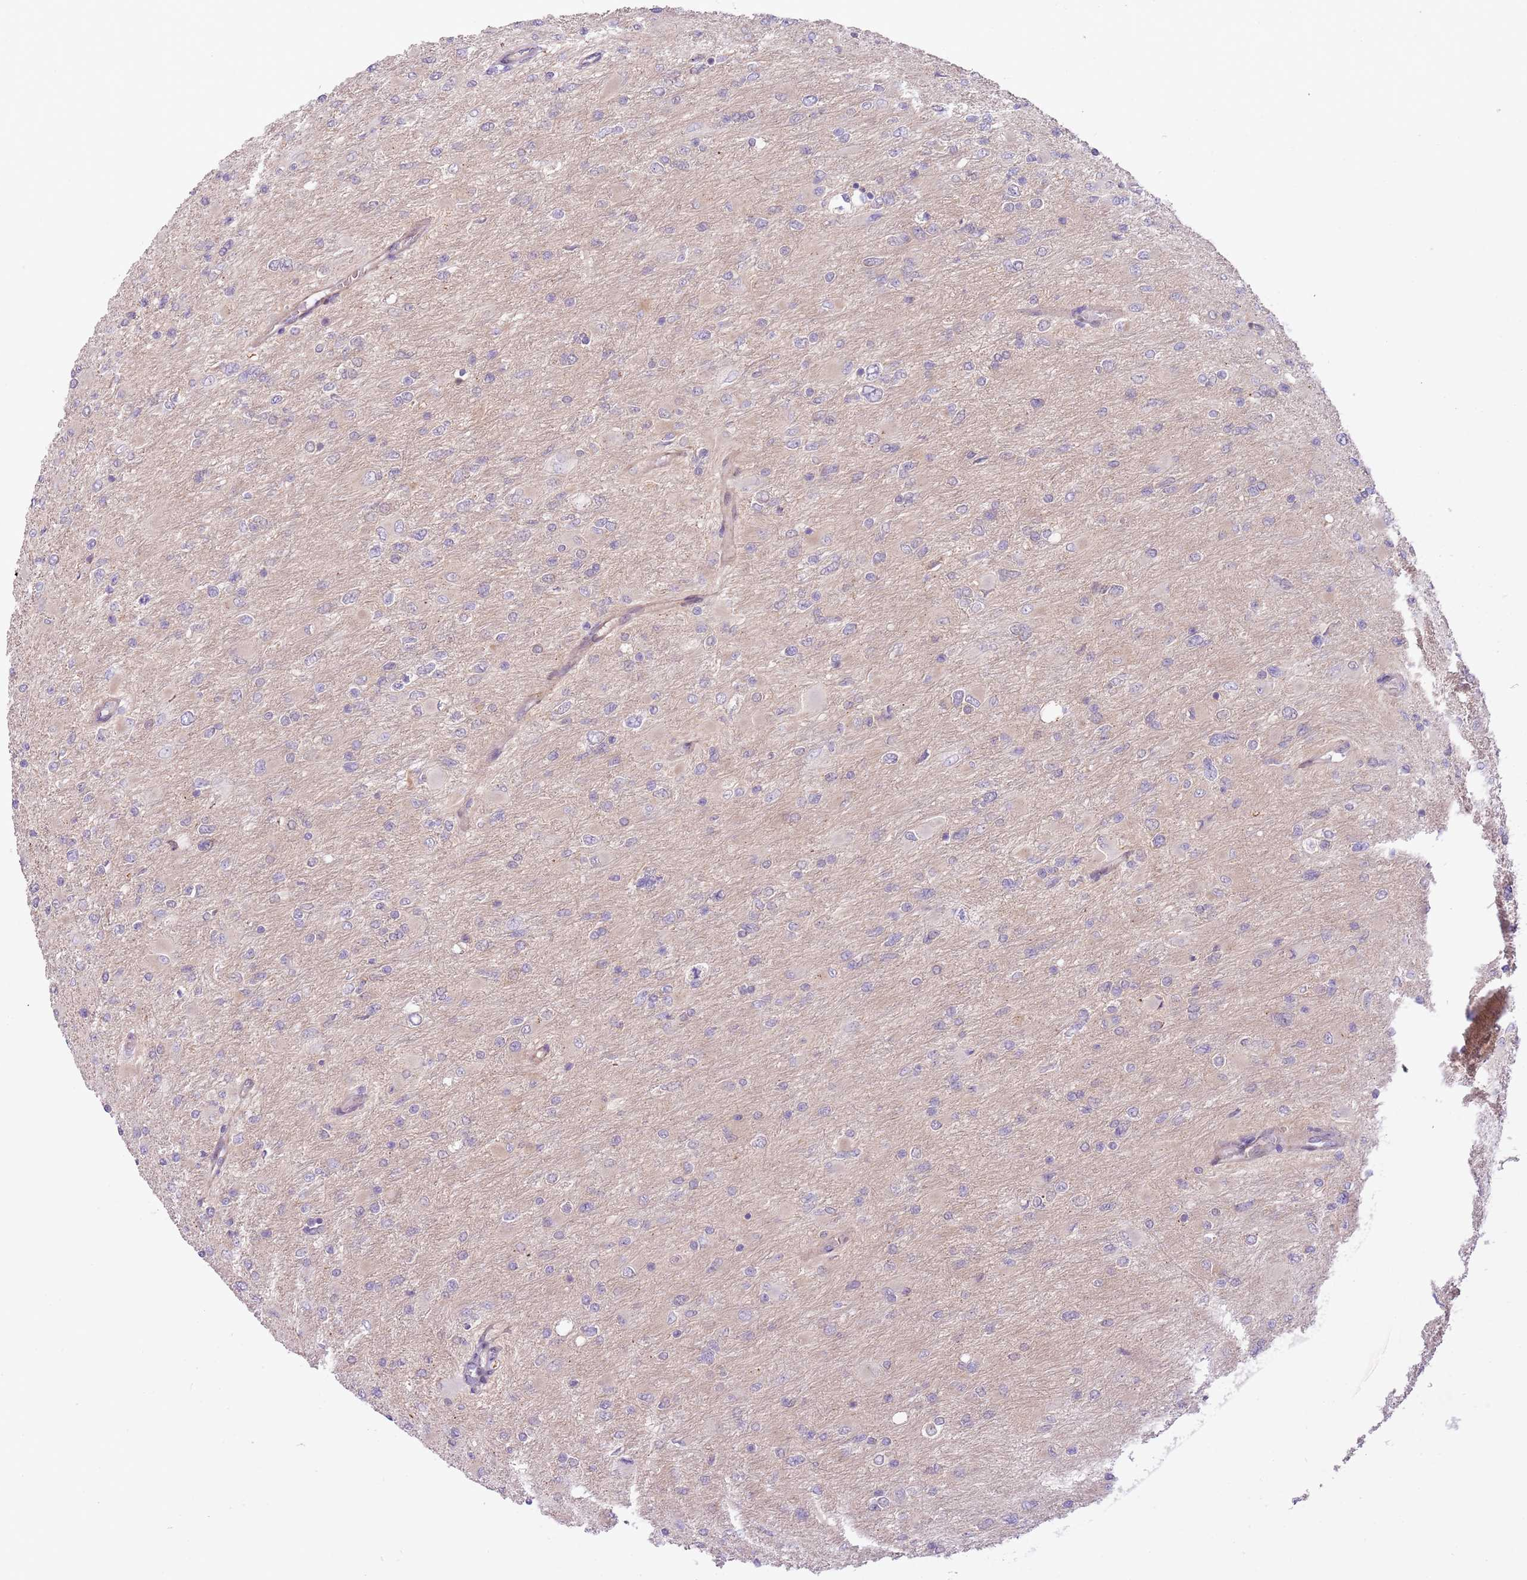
{"staining": {"intensity": "negative", "quantity": "none", "location": "none"}, "tissue": "glioma", "cell_type": "Tumor cells", "image_type": "cancer", "snomed": [{"axis": "morphology", "description": "Glioma, malignant, High grade"}, {"axis": "topography", "description": "Cerebral cortex"}], "caption": "Glioma was stained to show a protein in brown. There is no significant staining in tumor cells.", "gene": "MRO", "patient": {"sex": "female", "age": 36}}